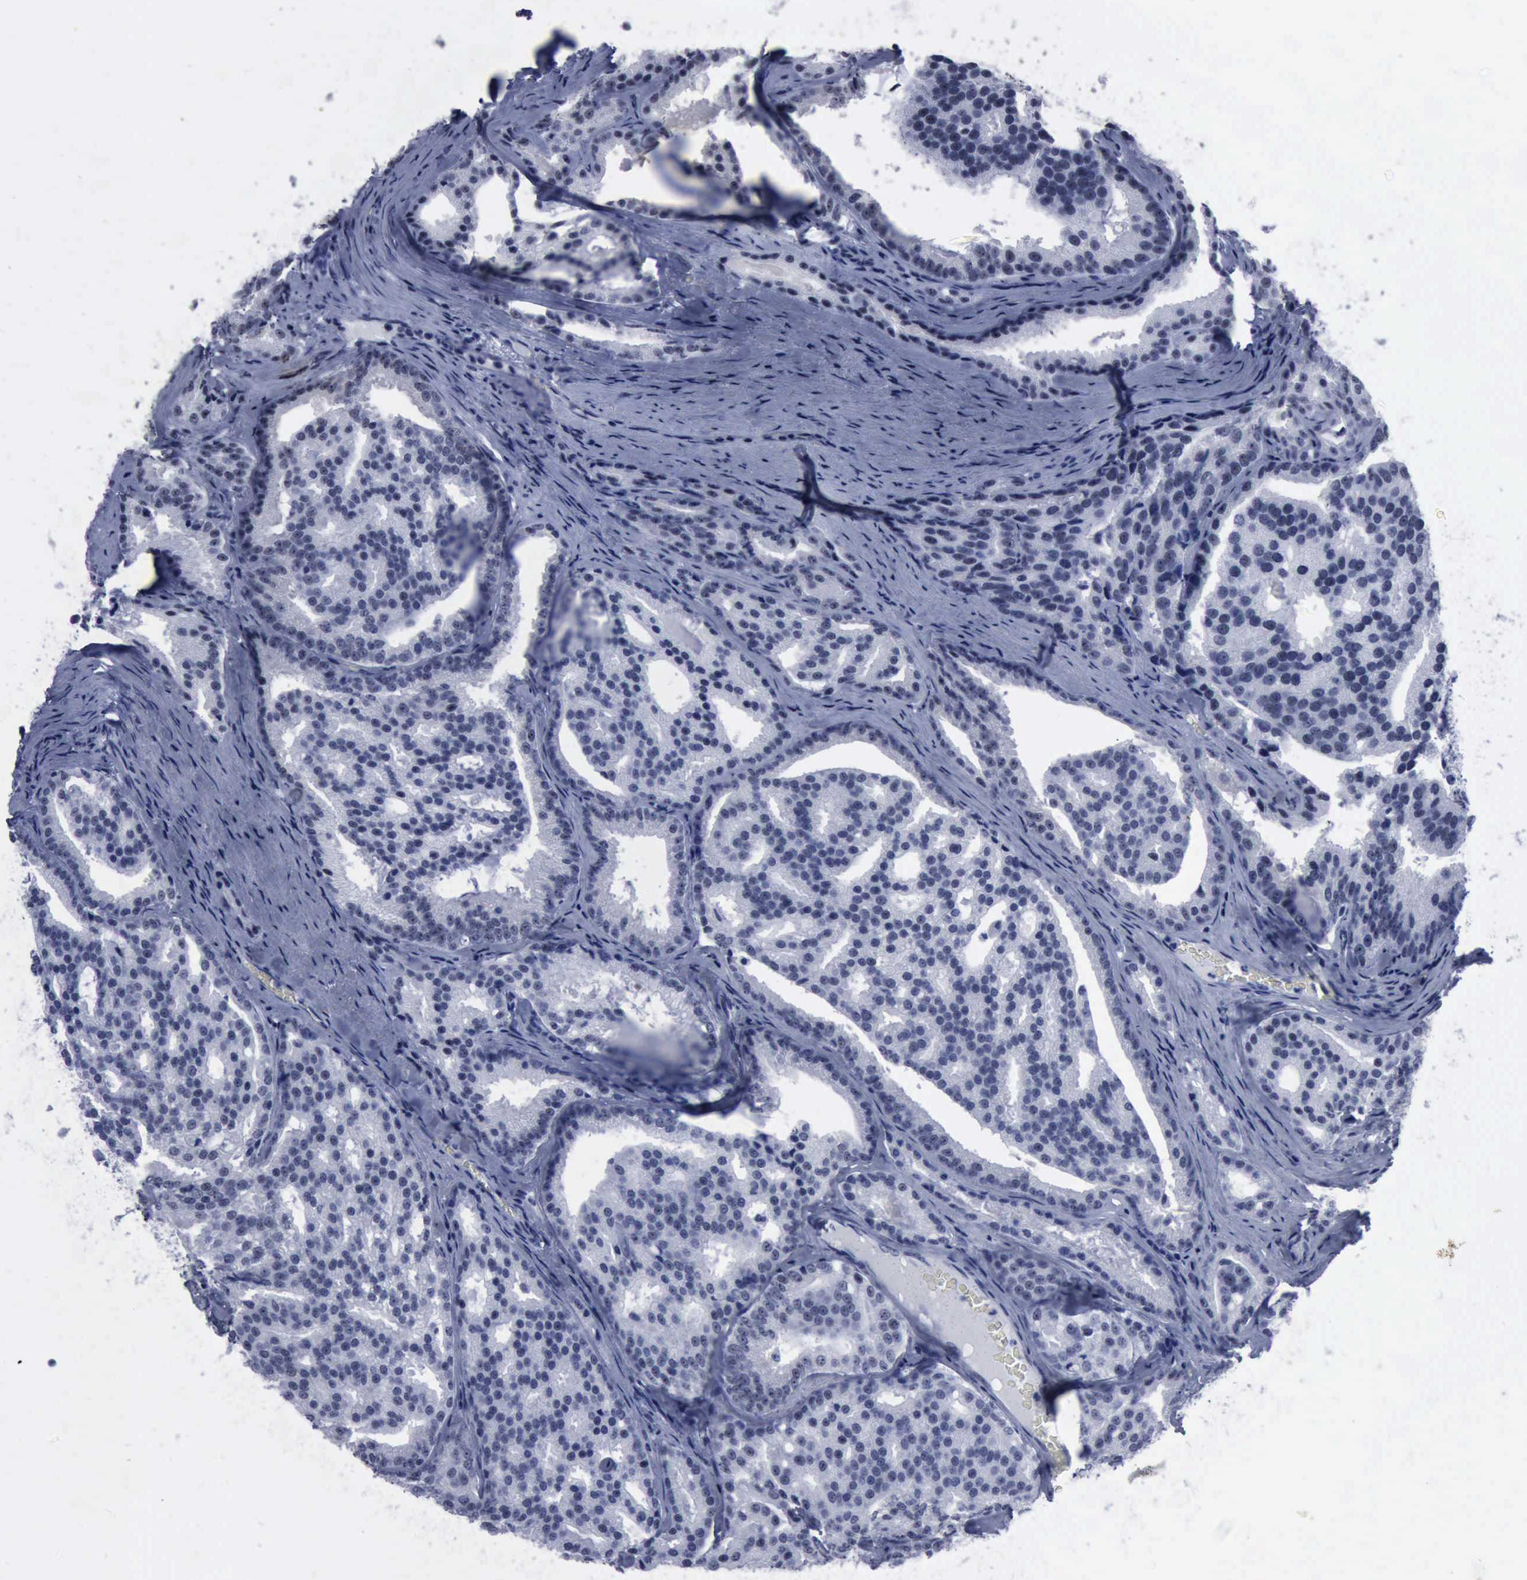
{"staining": {"intensity": "negative", "quantity": "none", "location": "none"}, "tissue": "prostate cancer", "cell_type": "Tumor cells", "image_type": "cancer", "snomed": [{"axis": "morphology", "description": "Adenocarcinoma, High grade"}, {"axis": "topography", "description": "Prostate"}], "caption": "DAB (3,3'-diaminobenzidine) immunohistochemical staining of adenocarcinoma (high-grade) (prostate) exhibits no significant positivity in tumor cells. Brightfield microscopy of immunohistochemistry stained with DAB (3,3'-diaminobenzidine) (brown) and hematoxylin (blue), captured at high magnification.", "gene": "BRD1", "patient": {"sex": "male", "age": 64}}